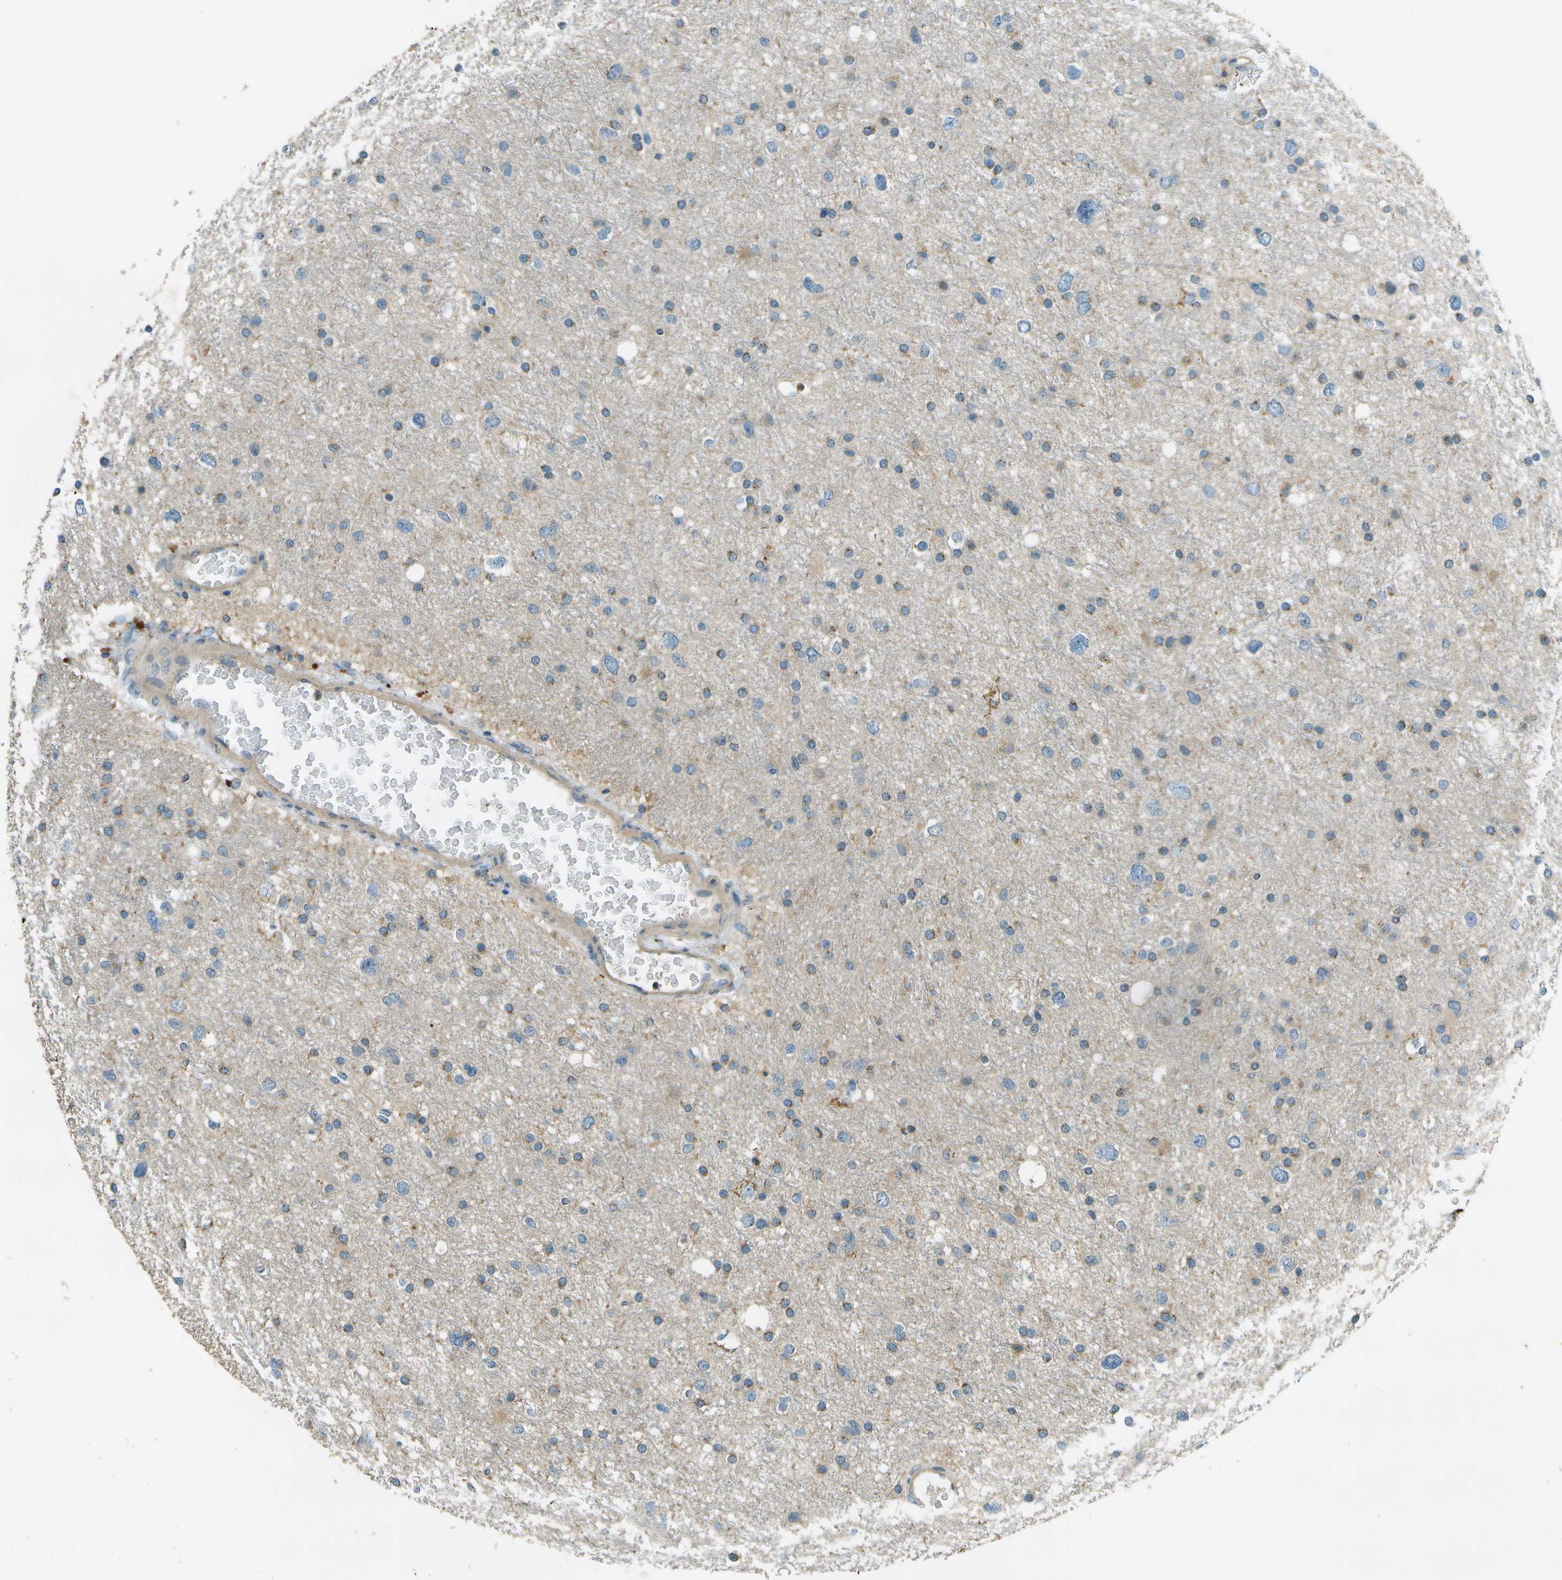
{"staining": {"intensity": "moderate", "quantity": "<25%", "location": "cytoplasmic/membranous"}, "tissue": "glioma", "cell_type": "Tumor cells", "image_type": "cancer", "snomed": [{"axis": "morphology", "description": "Glioma, malignant, Low grade"}, {"axis": "topography", "description": "Brain"}], "caption": "This is a histology image of IHC staining of malignant glioma (low-grade), which shows moderate expression in the cytoplasmic/membranous of tumor cells.", "gene": "NUDT4", "patient": {"sex": "female", "age": 37}}